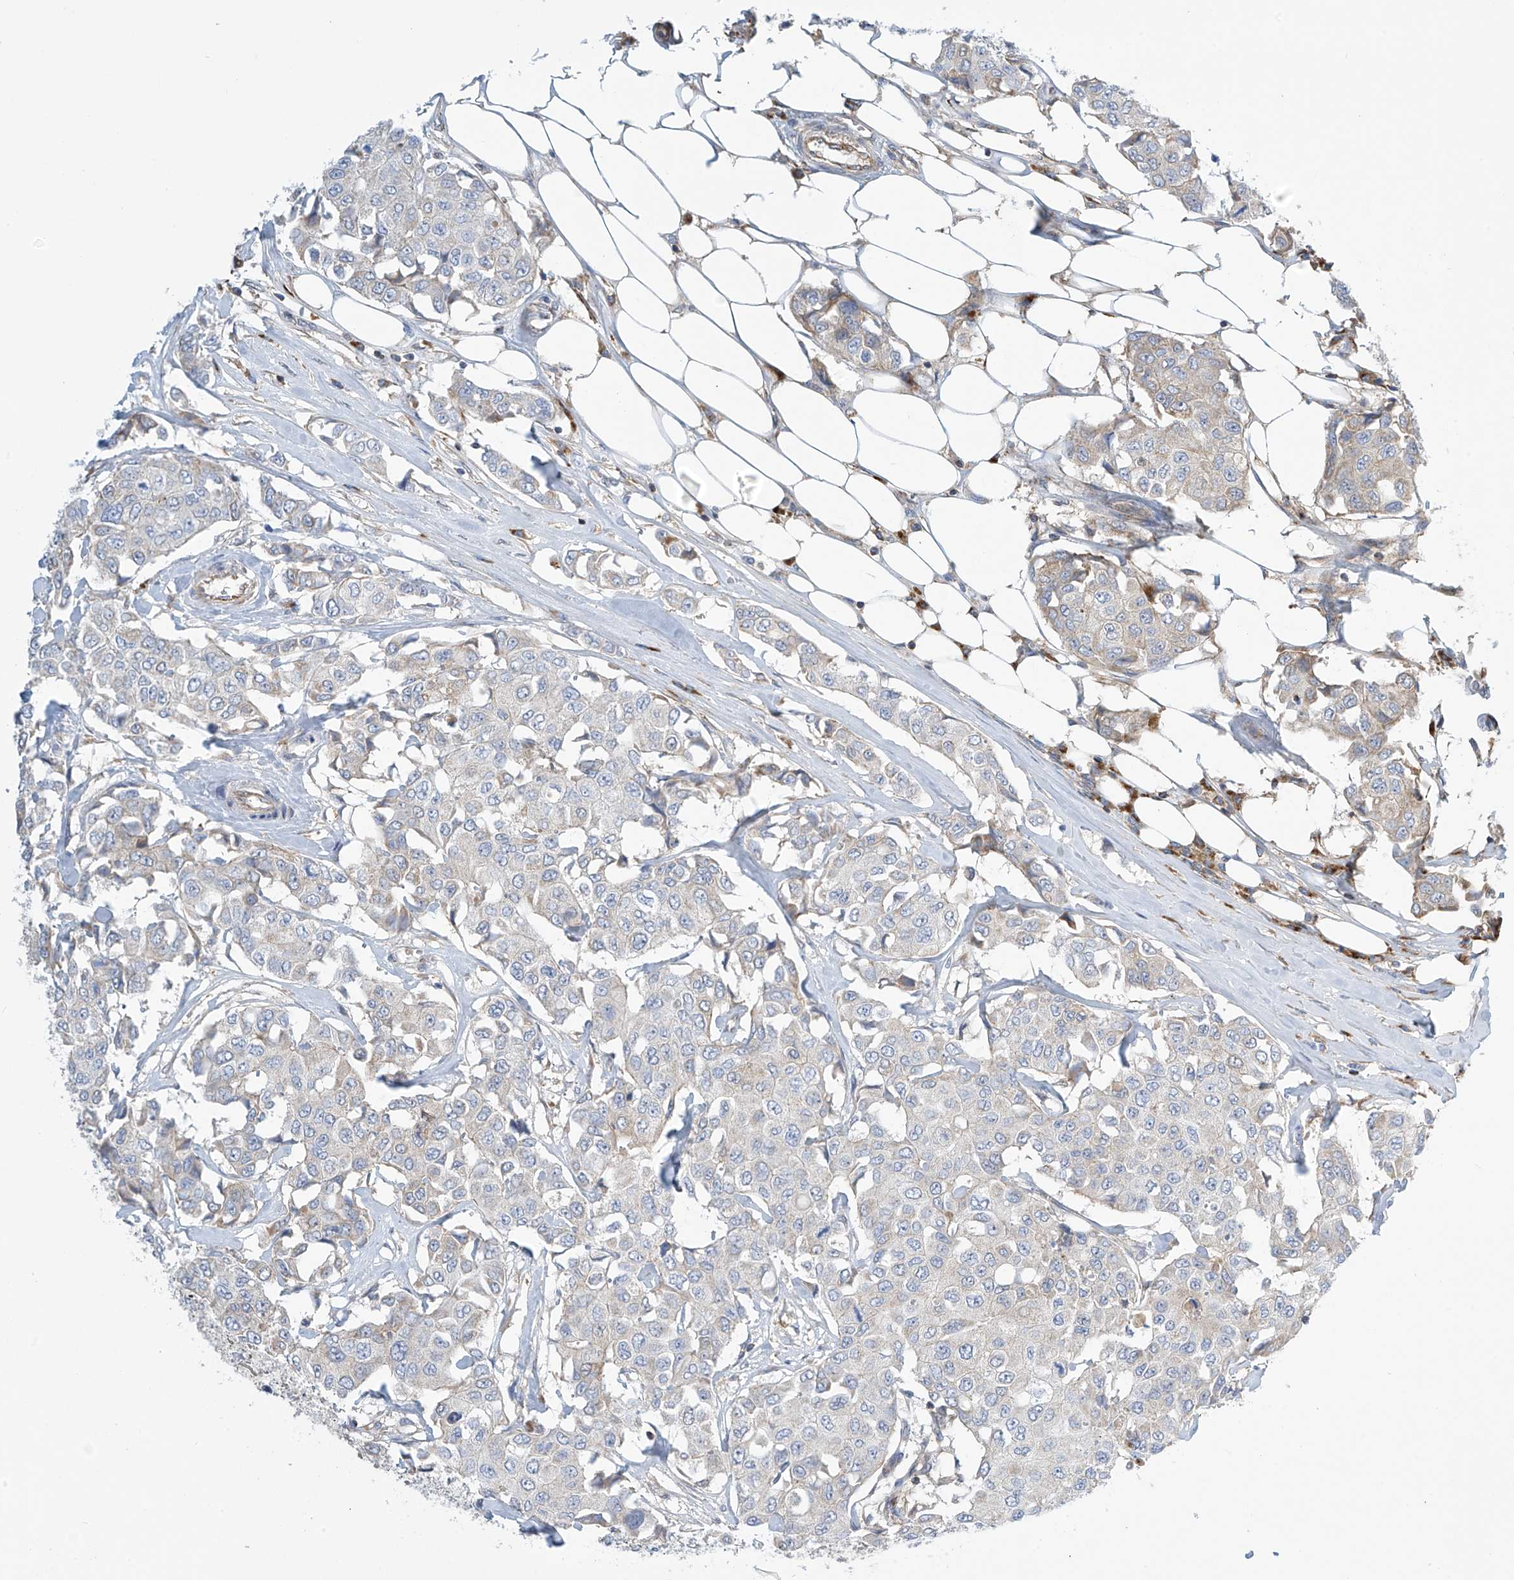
{"staining": {"intensity": "negative", "quantity": "none", "location": "none"}, "tissue": "breast cancer", "cell_type": "Tumor cells", "image_type": "cancer", "snomed": [{"axis": "morphology", "description": "Duct carcinoma"}, {"axis": "topography", "description": "Breast"}], "caption": "Tumor cells are negative for brown protein staining in invasive ductal carcinoma (breast).", "gene": "IBA57", "patient": {"sex": "female", "age": 80}}